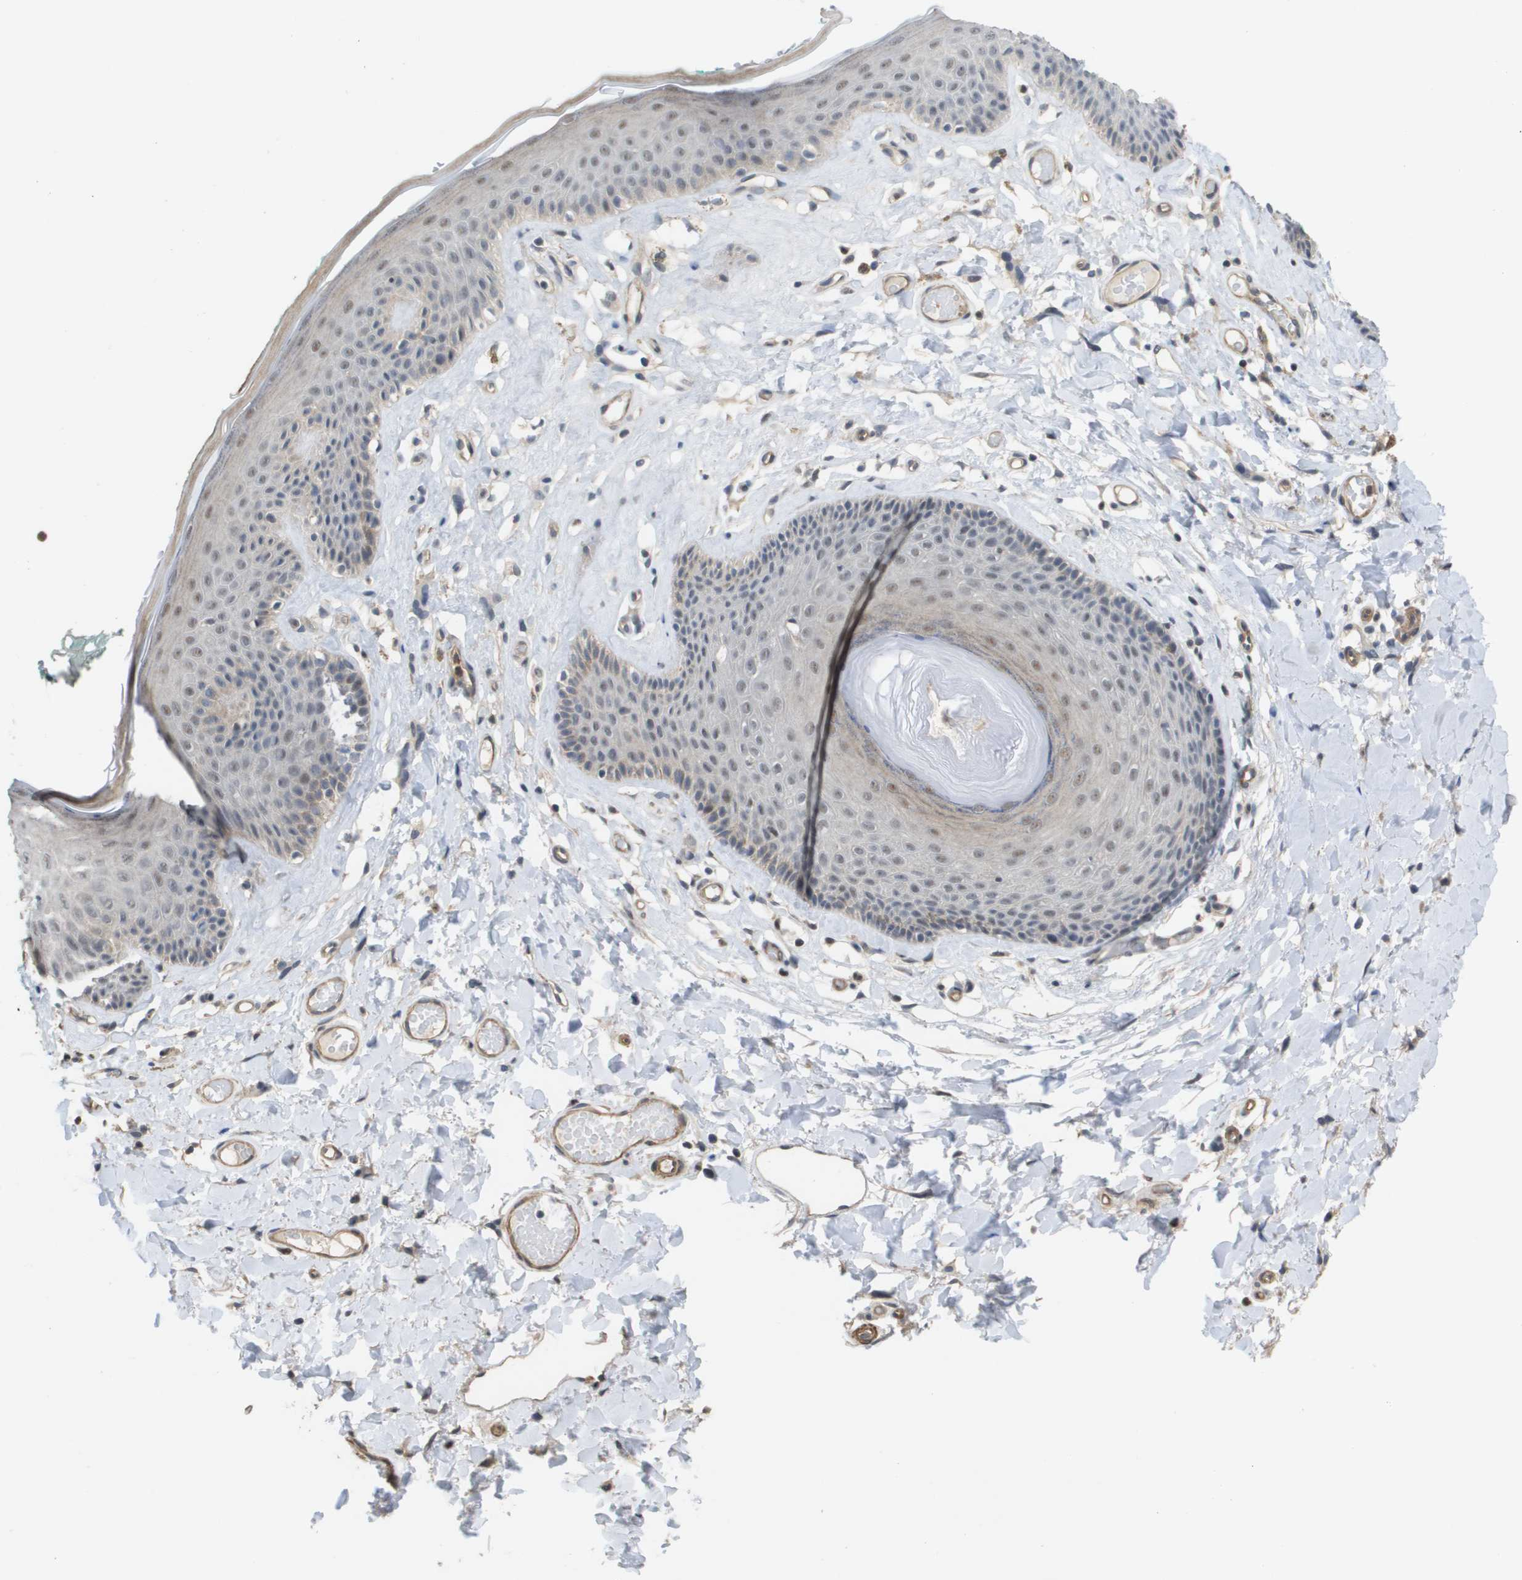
{"staining": {"intensity": "weak", "quantity": "25%-75%", "location": "nuclear"}, "tissue": "skin", "cell_type": "Epidermal cells", "image_type": "normal", "snomed": [{"axis": "morphology", "description": "Normal tissue, NOS"}, {"axis": "topography", "description": "Vulva"}], "caption": "Weak nuclear staining for a protein is appreciated in approximately 25%-75% of epidermal cells of unremarkable skin using IHC.", "gene": "RNF112", "patient": {"sex": "female", "age": 73}}